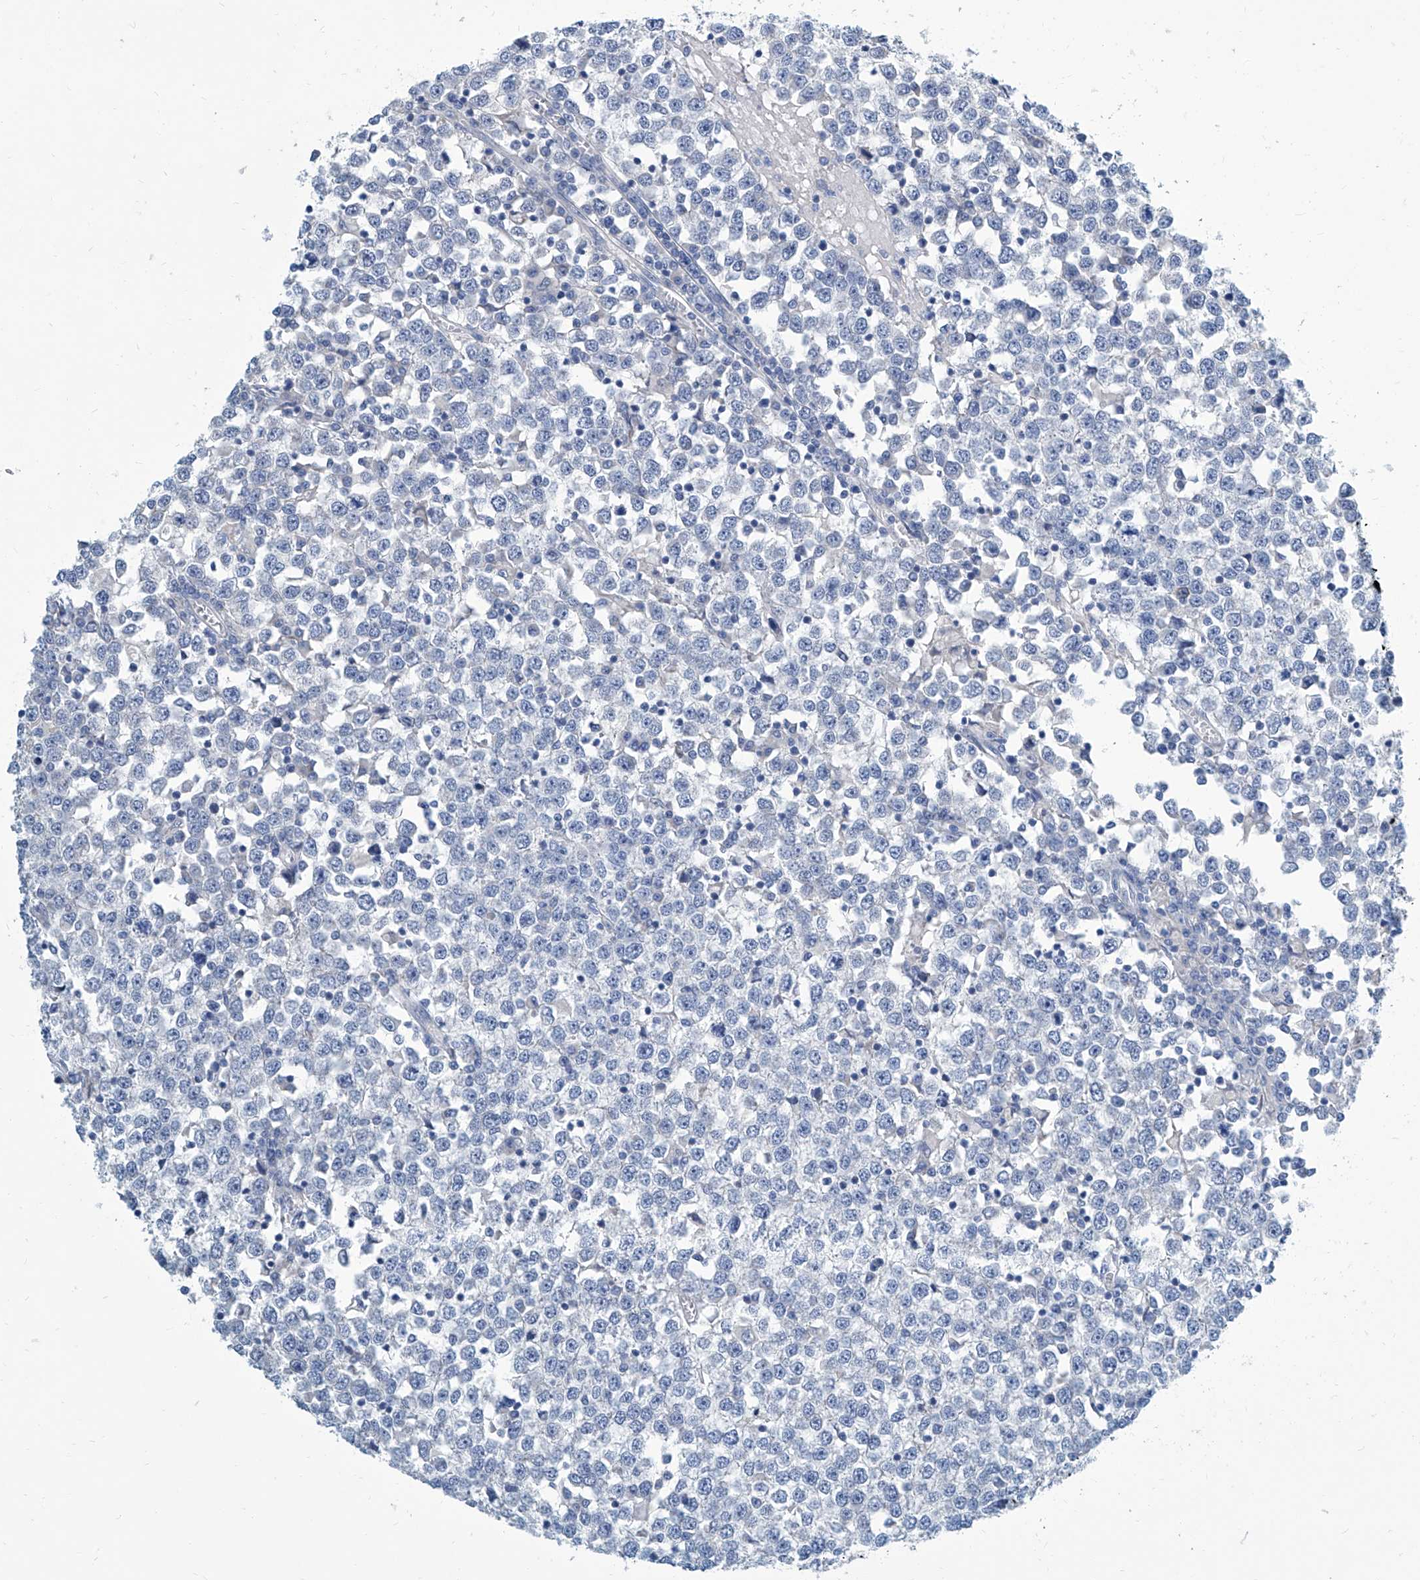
{"staining": {"intensity": "negative", "quantity": "none", "location": "none"}, "tissue": "testis cancer", "cell_type": "Tumor cells", "image_type": "cancer", "snomed": [{"axis": "morphology", "description": "Seminoma, NOS"}, {"axis": "topography", "description": "Testis"}], "caption": "Tumor cells show no significant protein expression in testis seminoma.", "gene": "ZNF519", "patient": {"sex": "male", "age": 65}}